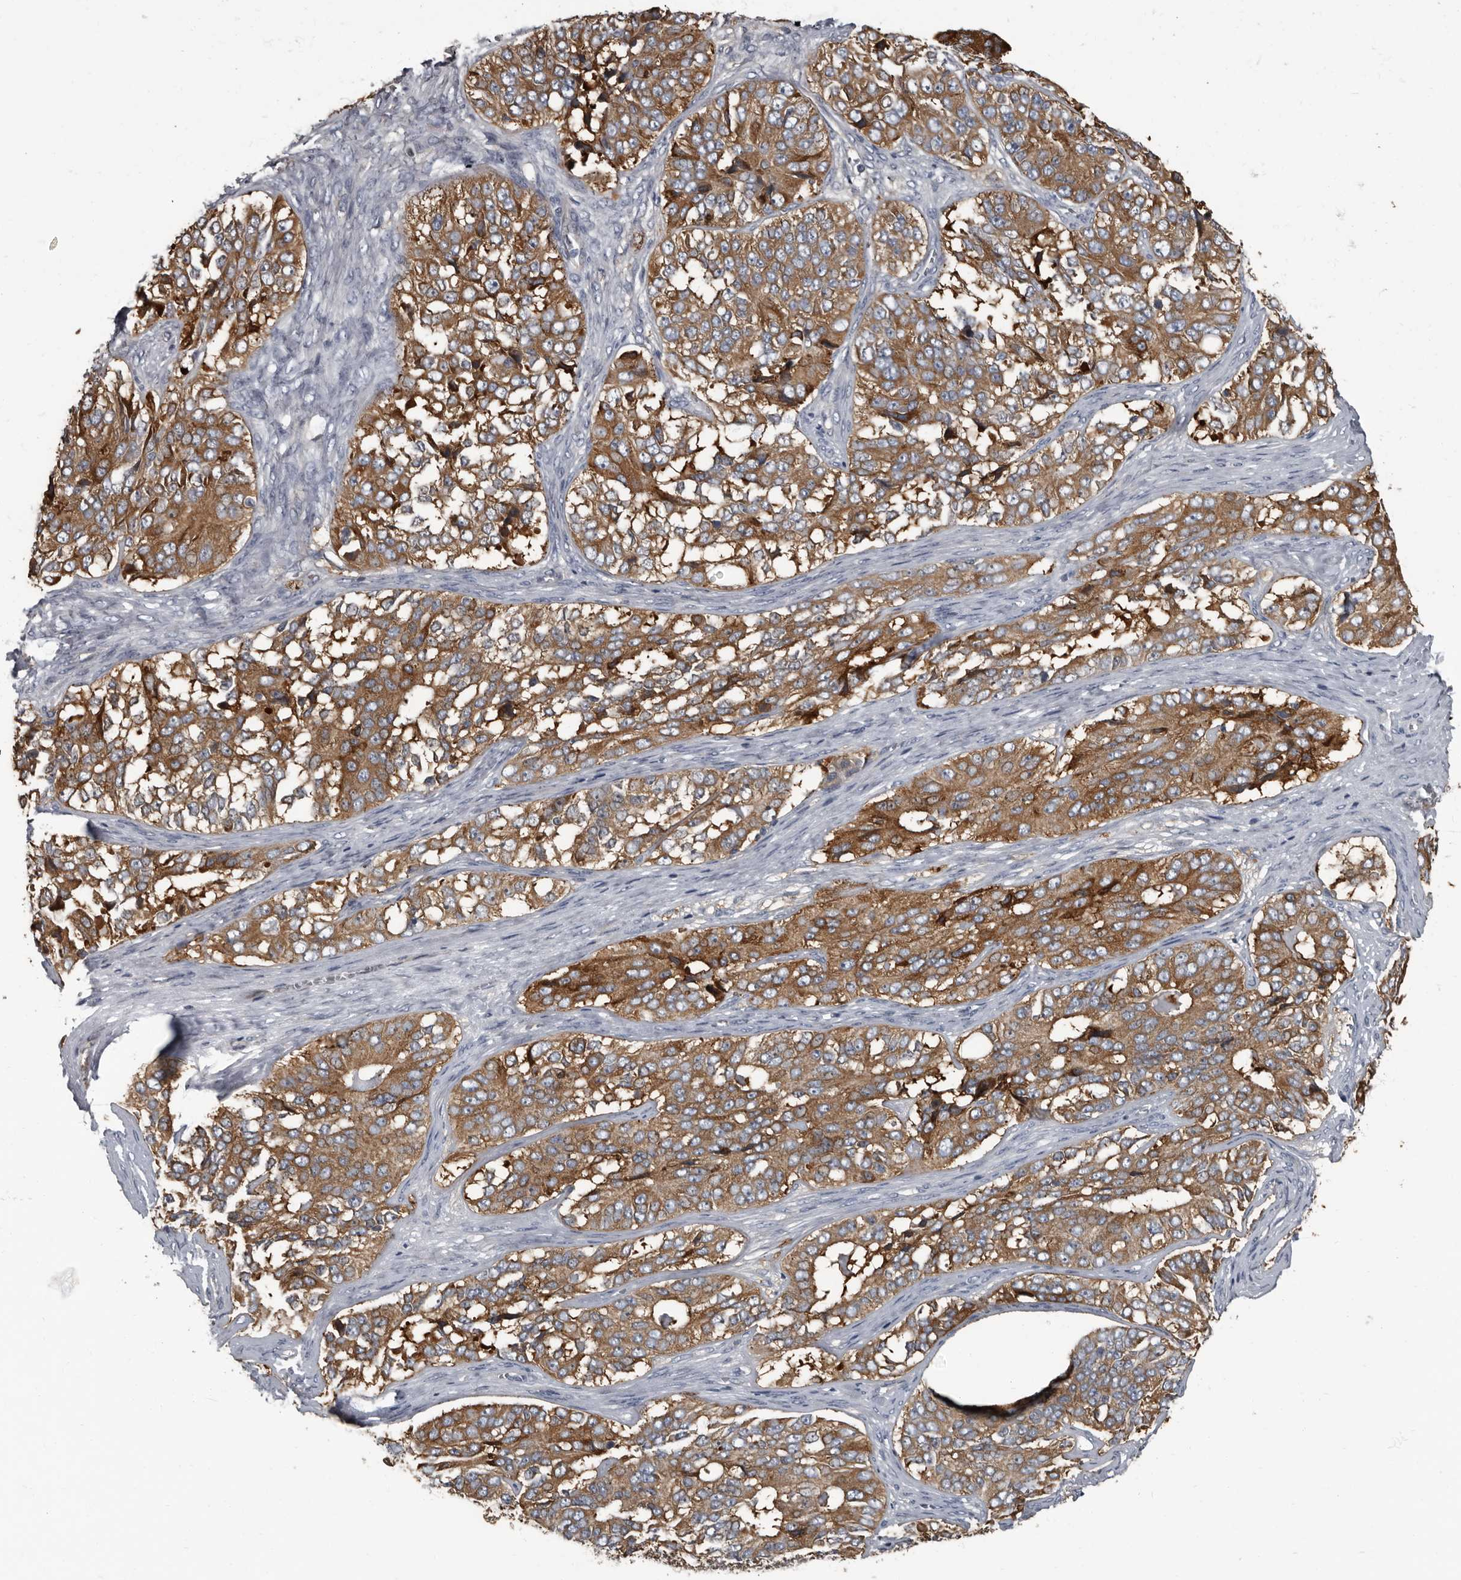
{"staining": {"intensity": "strong", "quantity": ">75%", "location": "cytoplasmic/membranous"}, "tissue": "ovarian cancer", "cell_type": "Tumor cells", "image_type": "cancer", "snomed": [{"axis": "morphology", "description": "Carcinoma, endometroid"}, {"axis": "topography", "description": "Ovary"}], "caption": "Strong cytoplasmic/membranous protein staining is appreciated in approximately >75% of tumor cells in ovarian cancer (endometroid carcinoma).", "gene": "TPD52L1", "patient": {"sex": "female", "age": 51}}